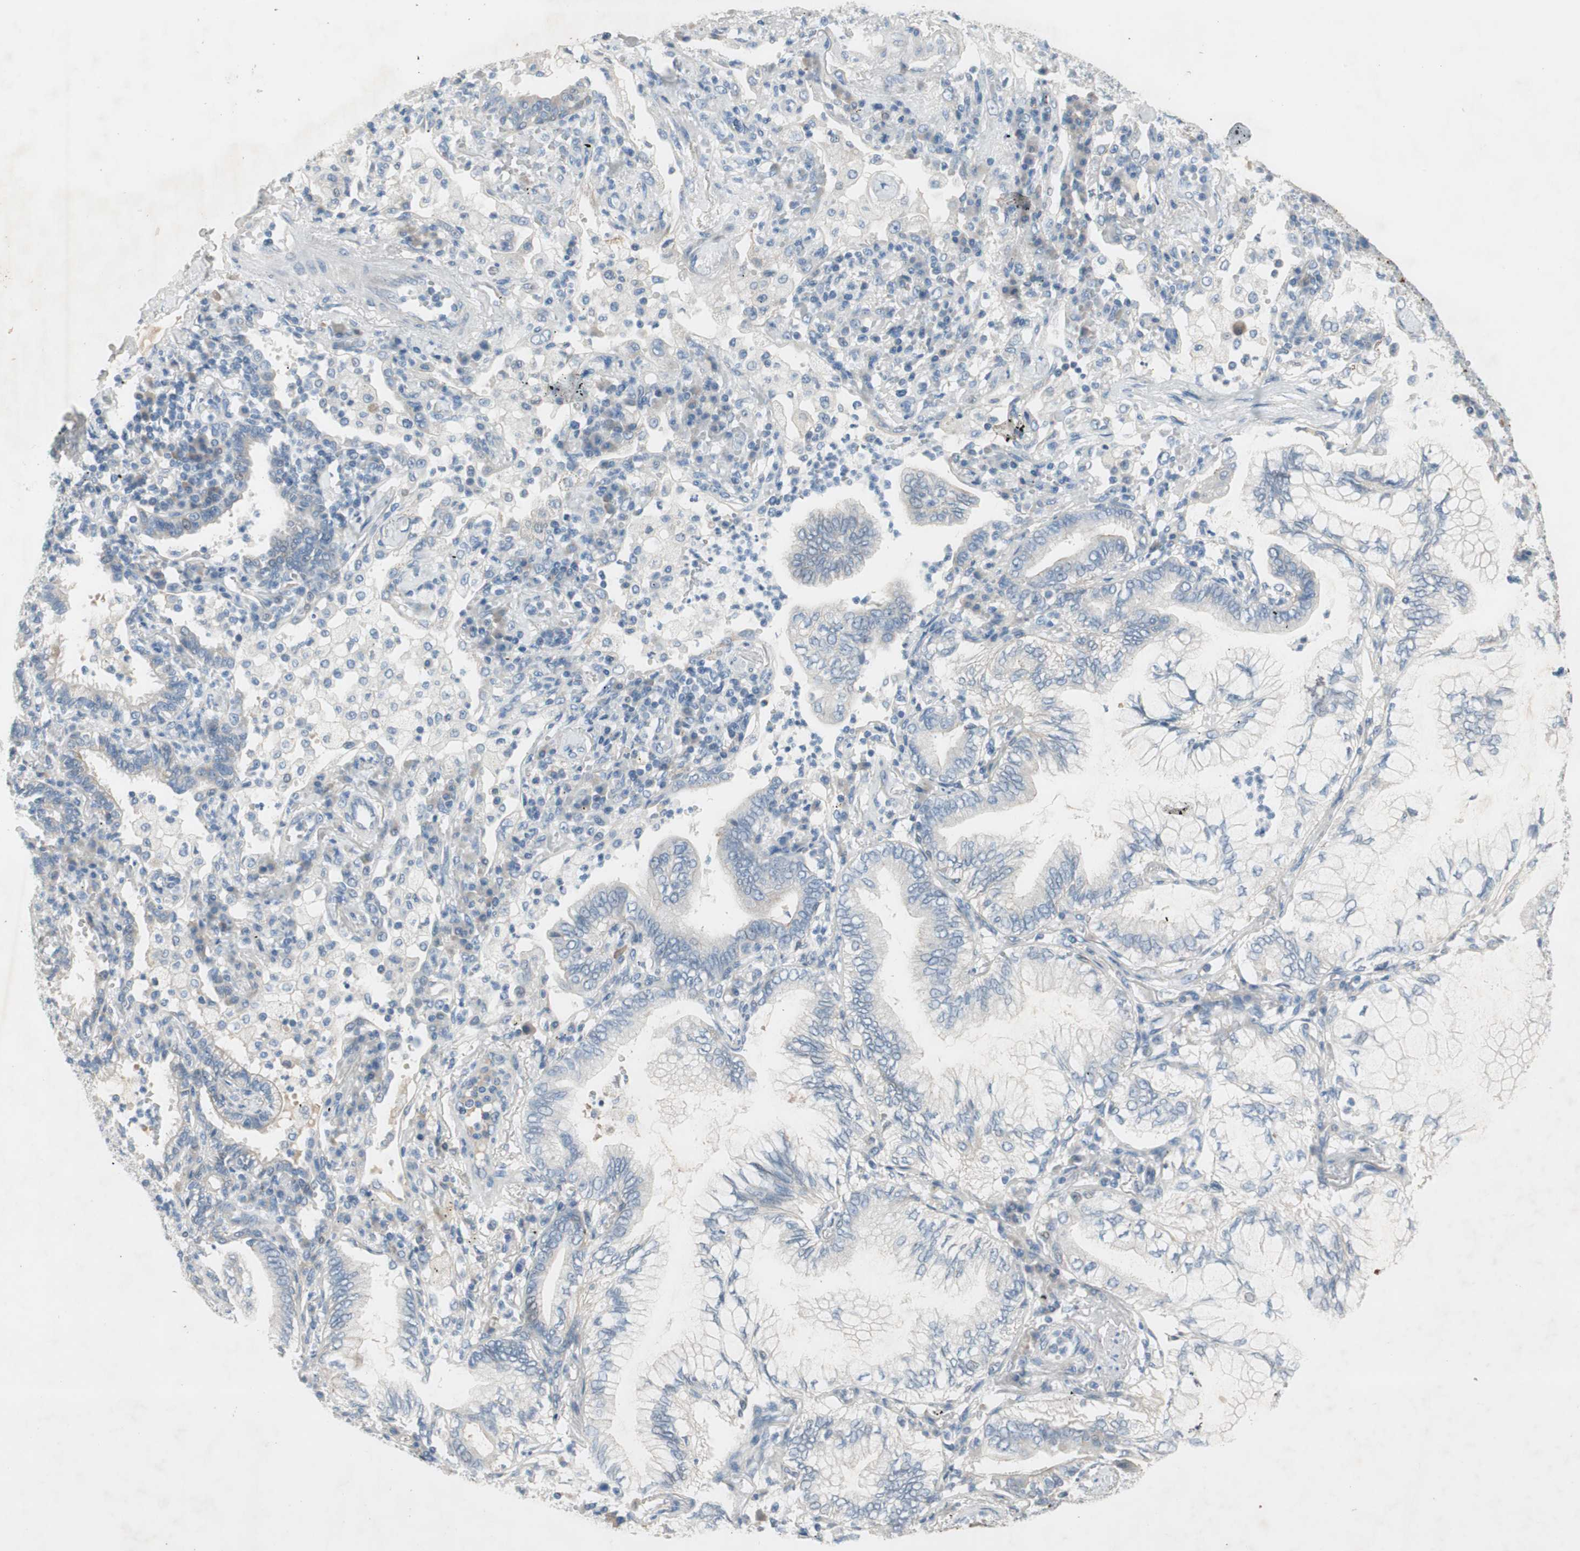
{"staining": {"intensity": "negative", "quantity": "none", "location": "none"}, "tissue": "lung cancer", "cell_type": "Tumor cells", "image_type": "cancer", "snomed": [{"axis": "morphology", "description": "Normal tissue, NOS"}, {"axis": "morphology", "description": "Adenocarcinoma, NOS"}, {"axis": "topography", "description": "Bronchus"}, {"axis": "topography", "description": "Lung"}], "caption": "This is an immunohistochemistry (IHC) photomicrograph of lung cancer (adenocarcinoma). There is no positivity in tumor cells.", "gene": "PRRG4", "patient": {"sex": "female", "age": 70}}